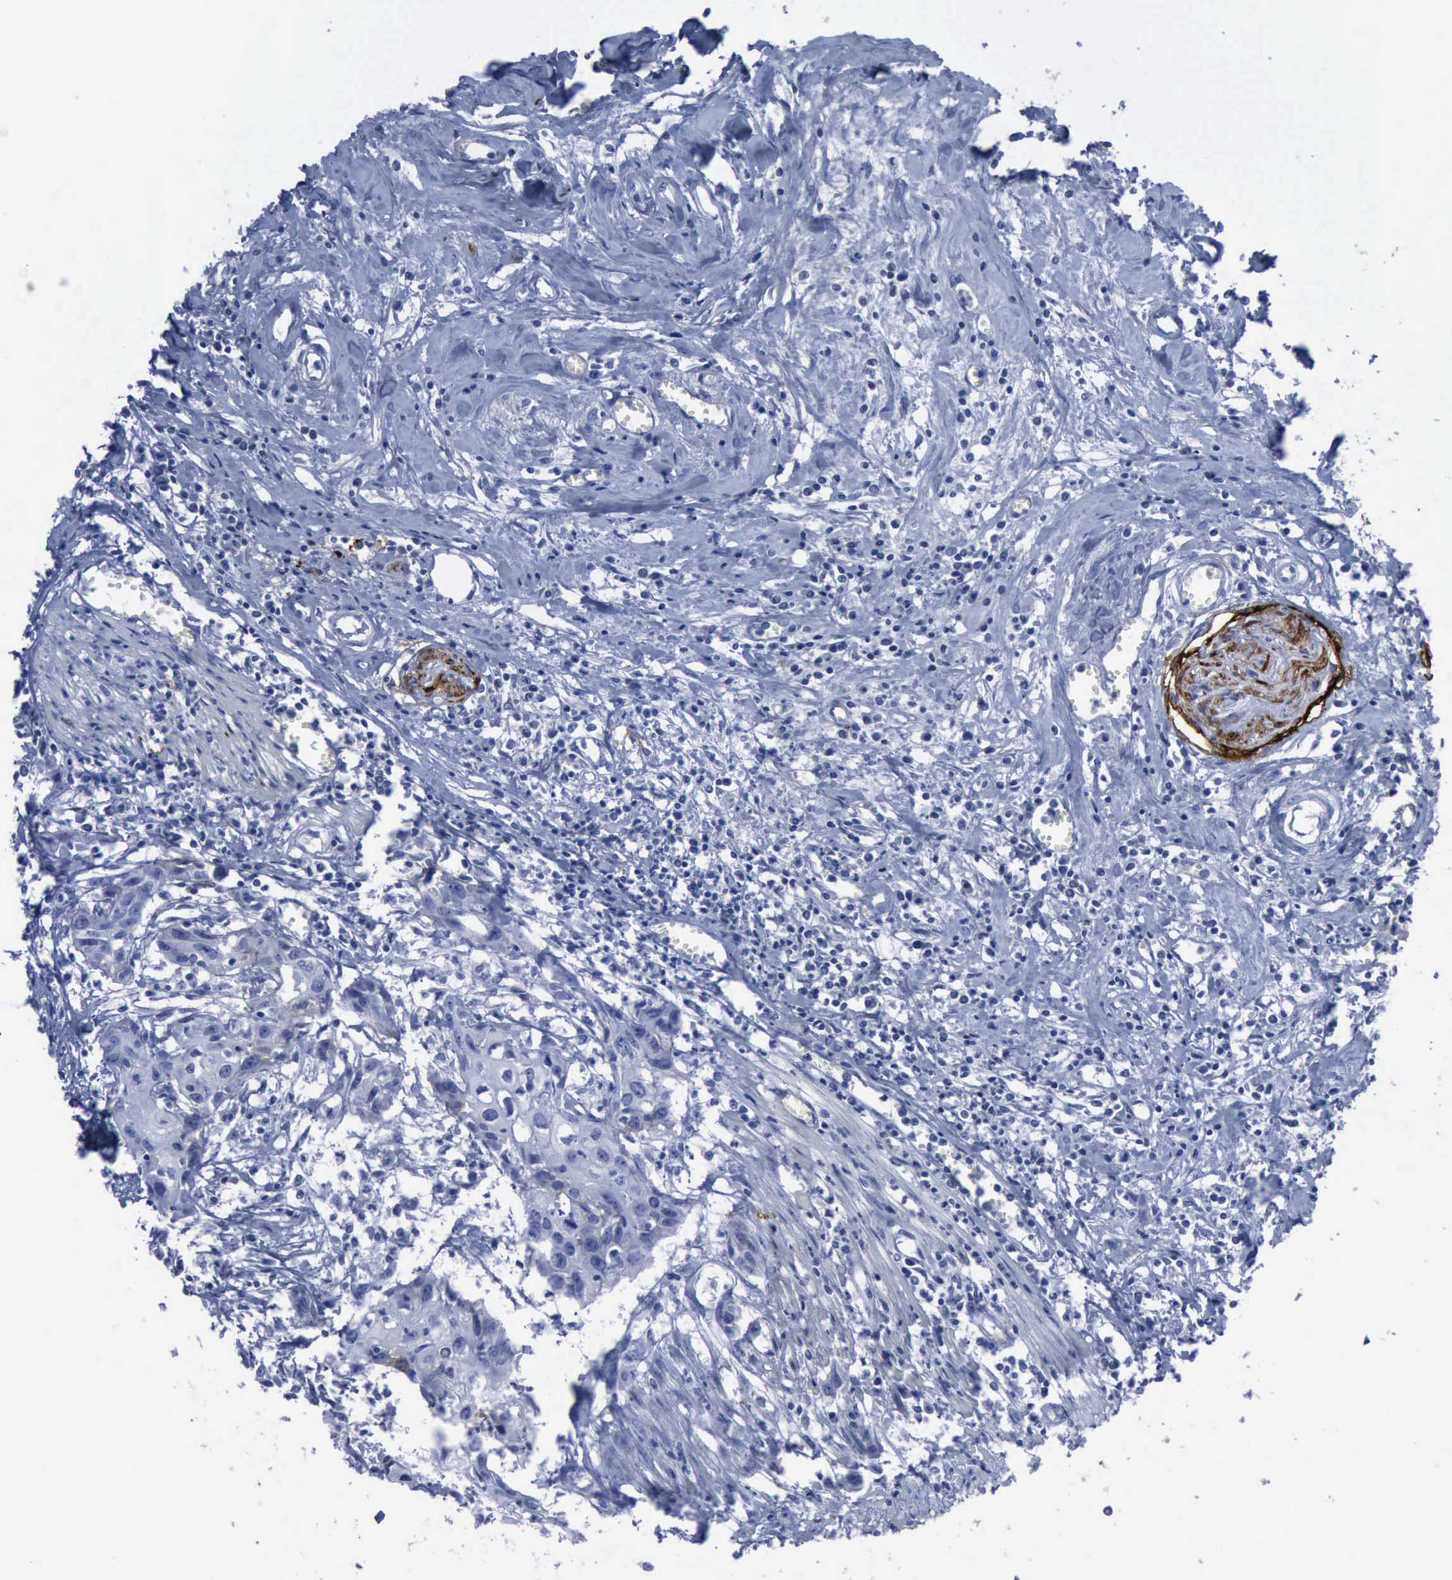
{"staining": {"intensity": "negative", "quantity": "none", "location": "none"}, "tissue": "urothelial cancer", "cell_type": "Tumor cells", "image_type": "cancer", "snomed": [{"axis": "morphology", "description": "Urothelial carcinoma, High grade"}, {"axis": "topography", "description": "Urinary bladder"}], "caption": "Immunohistochemical staining of human urothelial cancer exhibits no significant positivity in tumor cells.", "gene": "NGFR", "patient": {"sex": "male", "age": 54}}